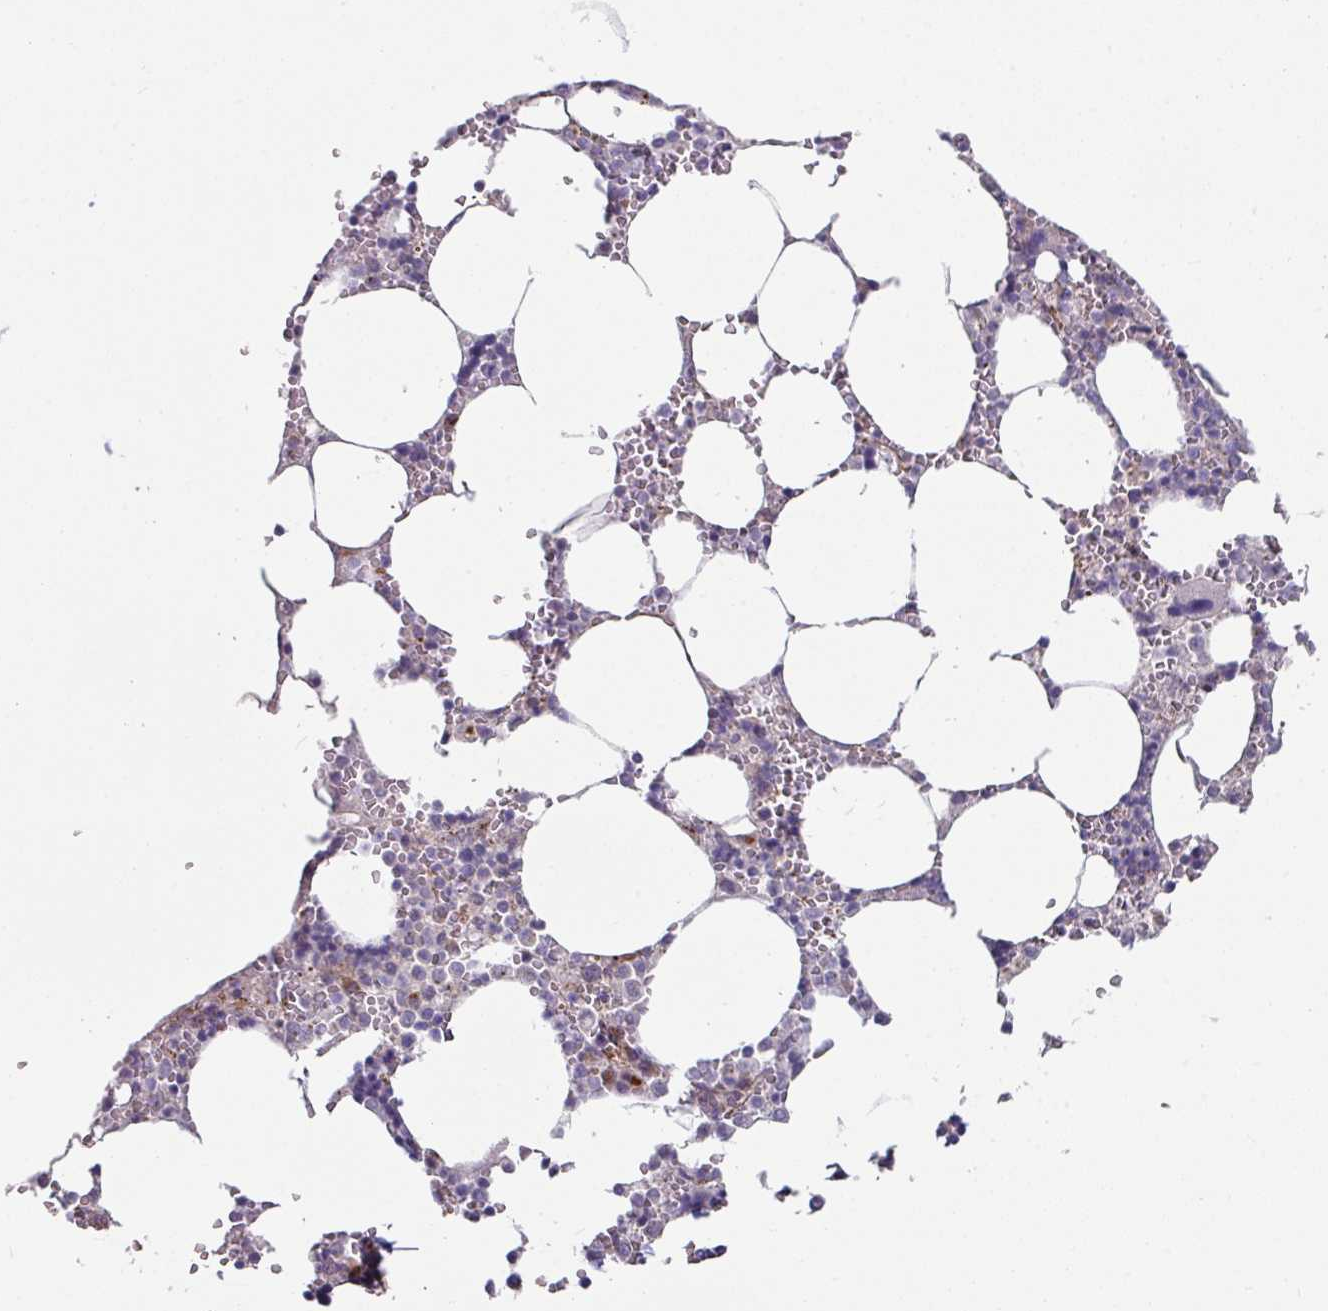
{"staining": {"intensity": "moderate", "quantity": "<25%", "location": "cytoplasmic/membranous"}, "tissue": "bone marrow", "cell_type": "Hematopoietic cells", "image_type": "normal", "snomed": [{"axis": "morphology", "description": "Normal tissue, NOS"}, {"axis": "topography", "description": "Bone marrow"}], "caption": "Bone marrow stained for a protein (brown) demonstrates moderate cytoplasmic/membranous positive staining in about <25% of hematopoietic cells.", "gene": "JUP", "patient": {"sex": "male", "age": 64}}